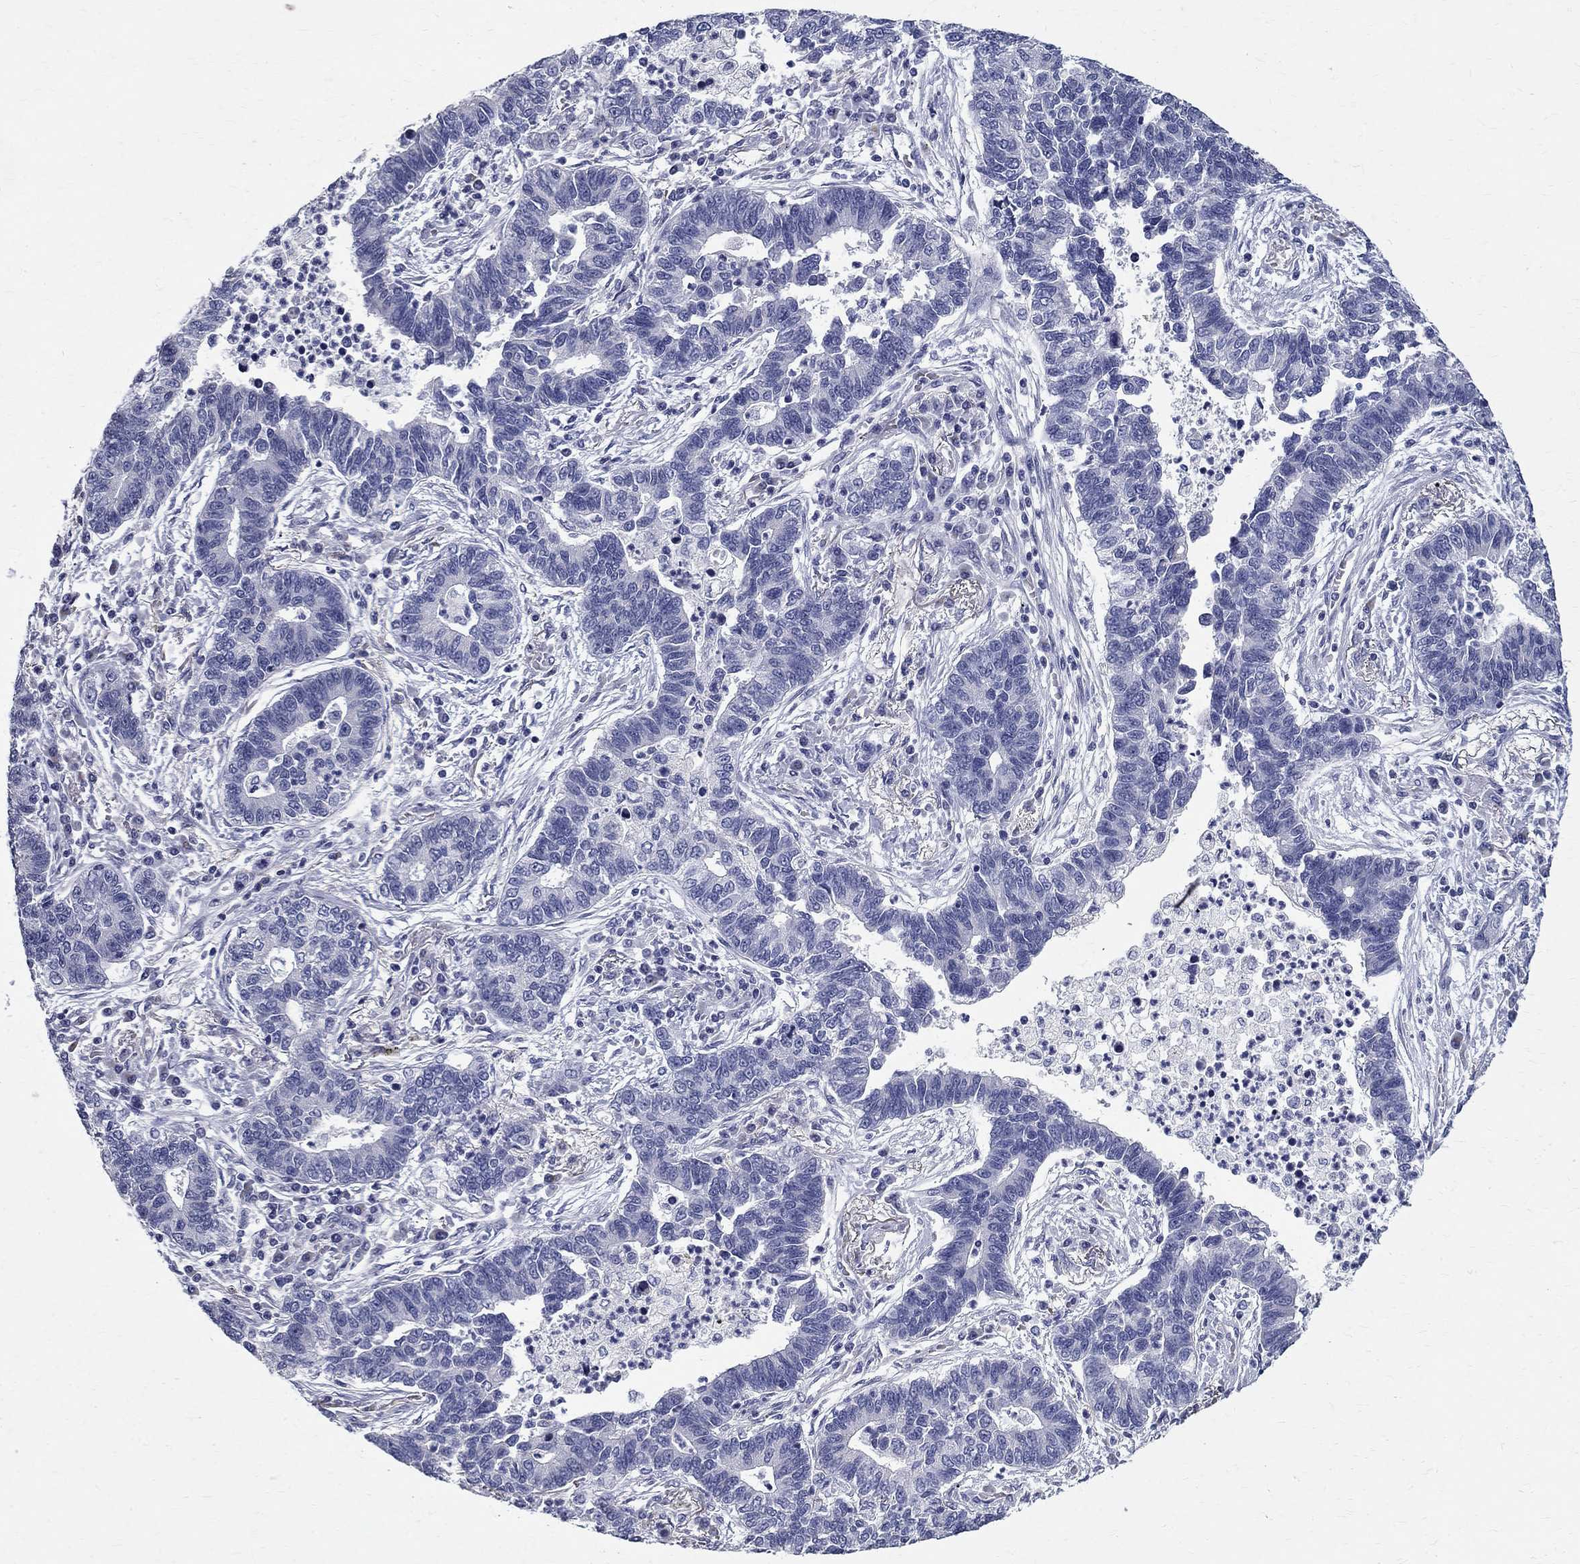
{"staining": {"intensity": "negative", "quantity": "none", "location": "none"}, "tissue": "lung cancer", "cell_type": "Tumor cells", "image_type": "cancer", "snomed": [{"axis": "morphology", "description": "Adenocarcinoma, NOS"}, {"axis": "topography", "description": "Lung"}], "caption": "Immunohistochemical staining of lung cancer (adenocarcinoma) reveals no significant staining in tumor cells.", "gene": "TGM4", "patient": {"sex": "female", "age": 57}}